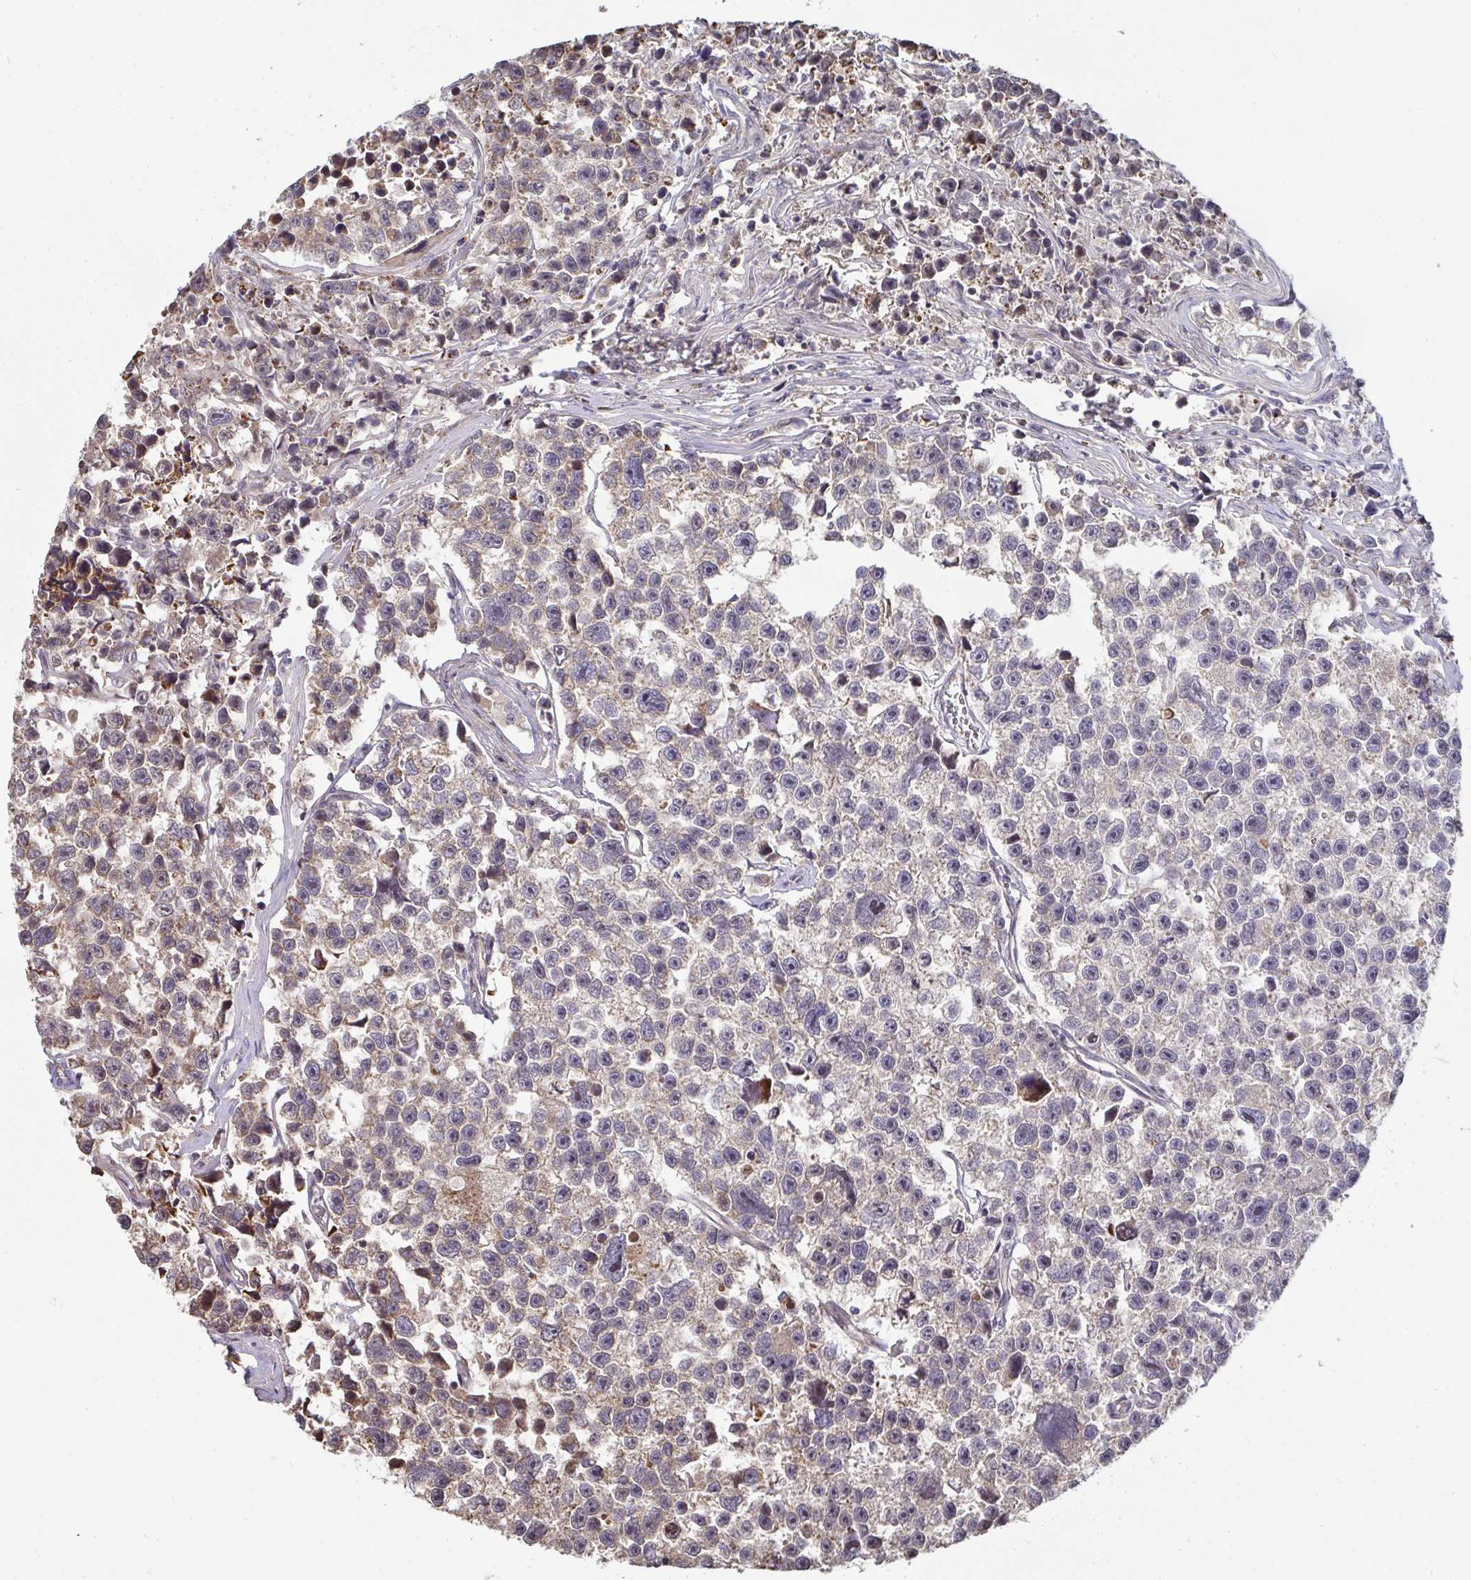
{"staining": {"intensity": "weak", "quantity": "<25%", "location": "cytoplasmic/membranous"}, "tissue": "testis cancer", "cell_type": "Tumor cells", "image_type": "cancer", "snomed": [{"axis": "morphology", "description": "Seminoma, NOS"}, {"axis": "topography", "description": "Testis"}], "caption": "This is an IHC micrograph of testis seminoma. There is no staining in tumor cells.", "gene": "AGTPBP1", "patient": {"sex": "male", "age": 26}}